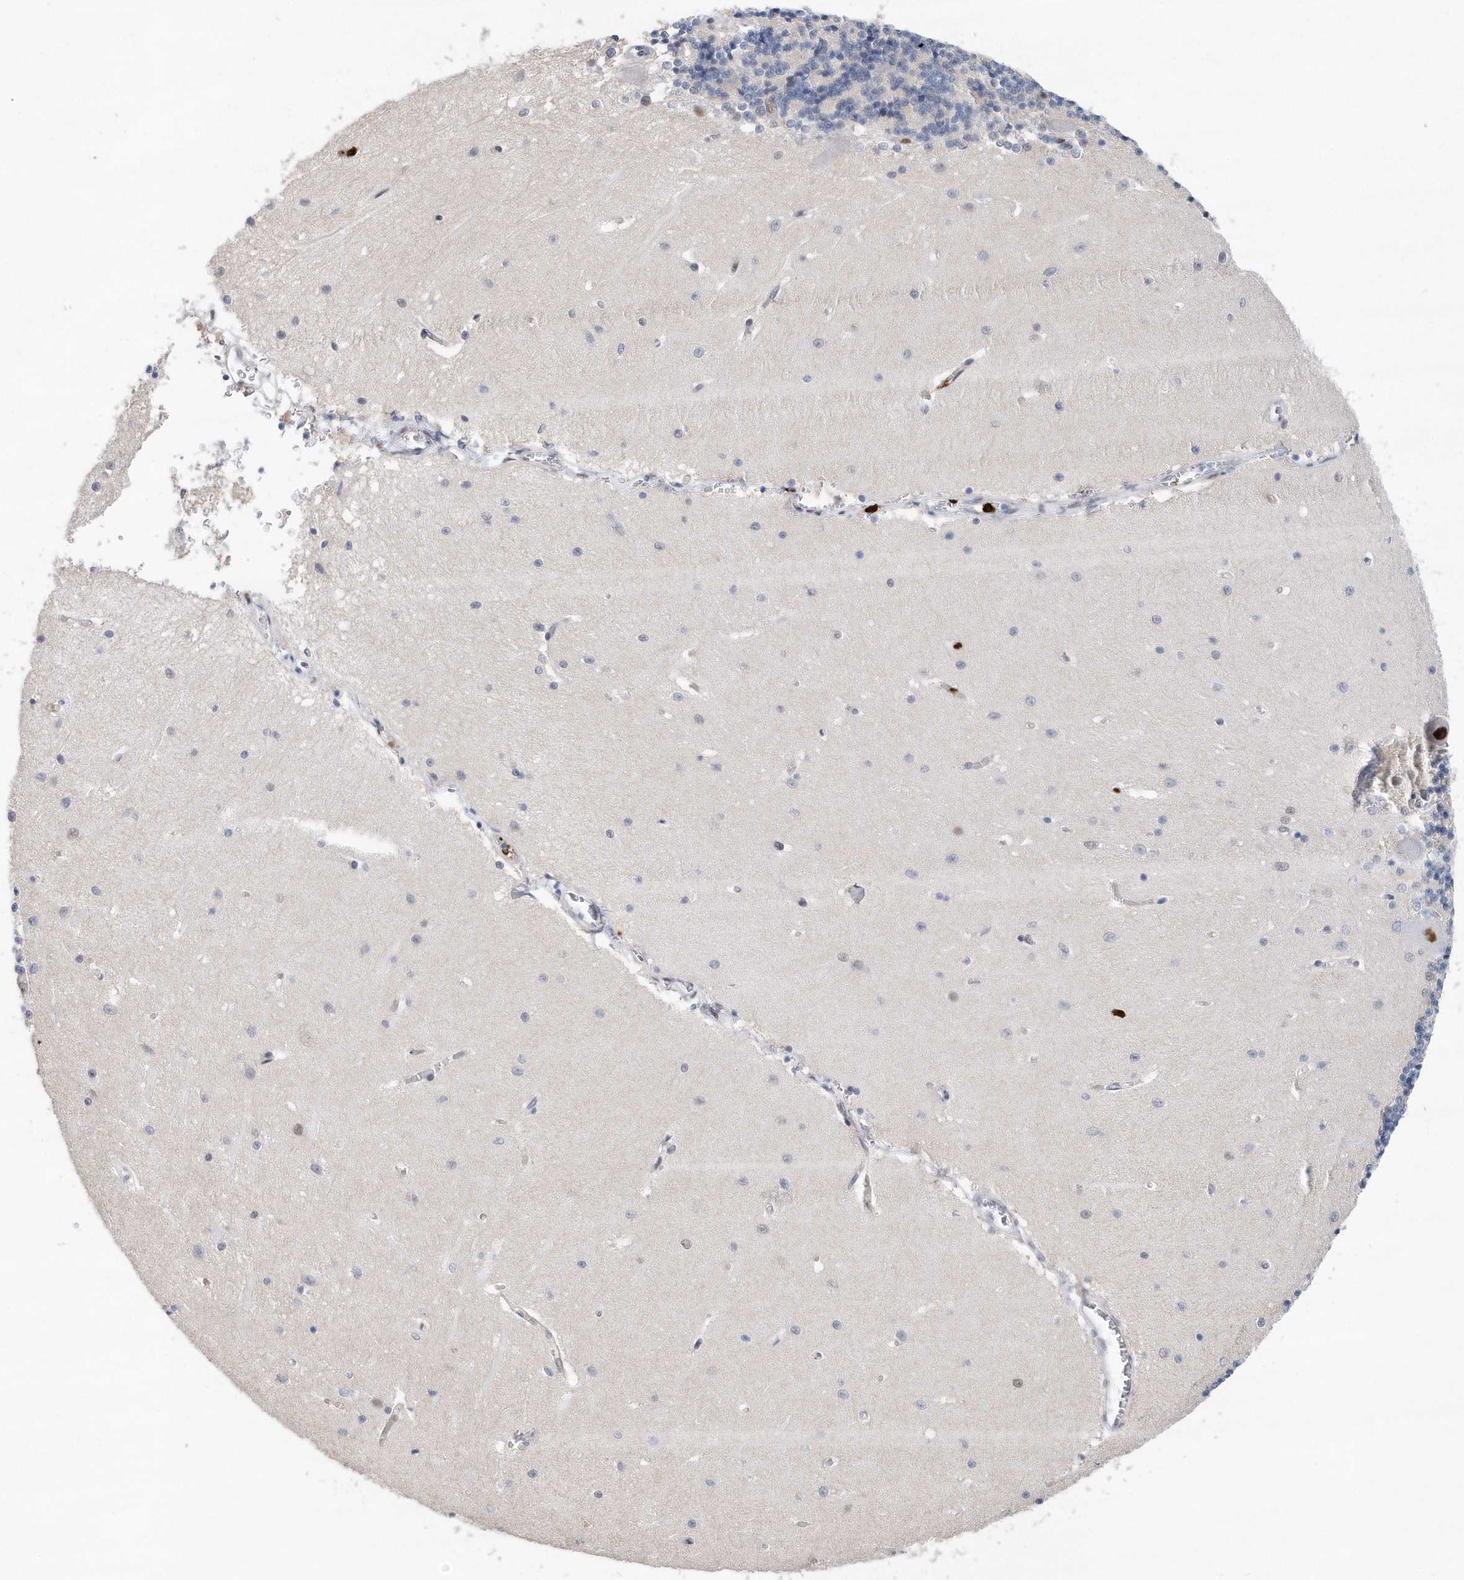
{"staining": {"intensity": "negative", "quantity": "none", "location": "none"}, "tissue": "cerebellum", "cell_type": "Cells in granular layer", "image_type": "normal", "snomed": [{"axis": "morphology", "description": "Normal tissue, NOS"}, {"axis": "topography", "description": "Cerebellum"}], "caption": "IHC photomicrograph of benign human cerebellum stained for a protein (brown), which reveals no expression in cells in granular layer.", "gene": "RPP30", "patient": {"sex": "male", "age": 37}}